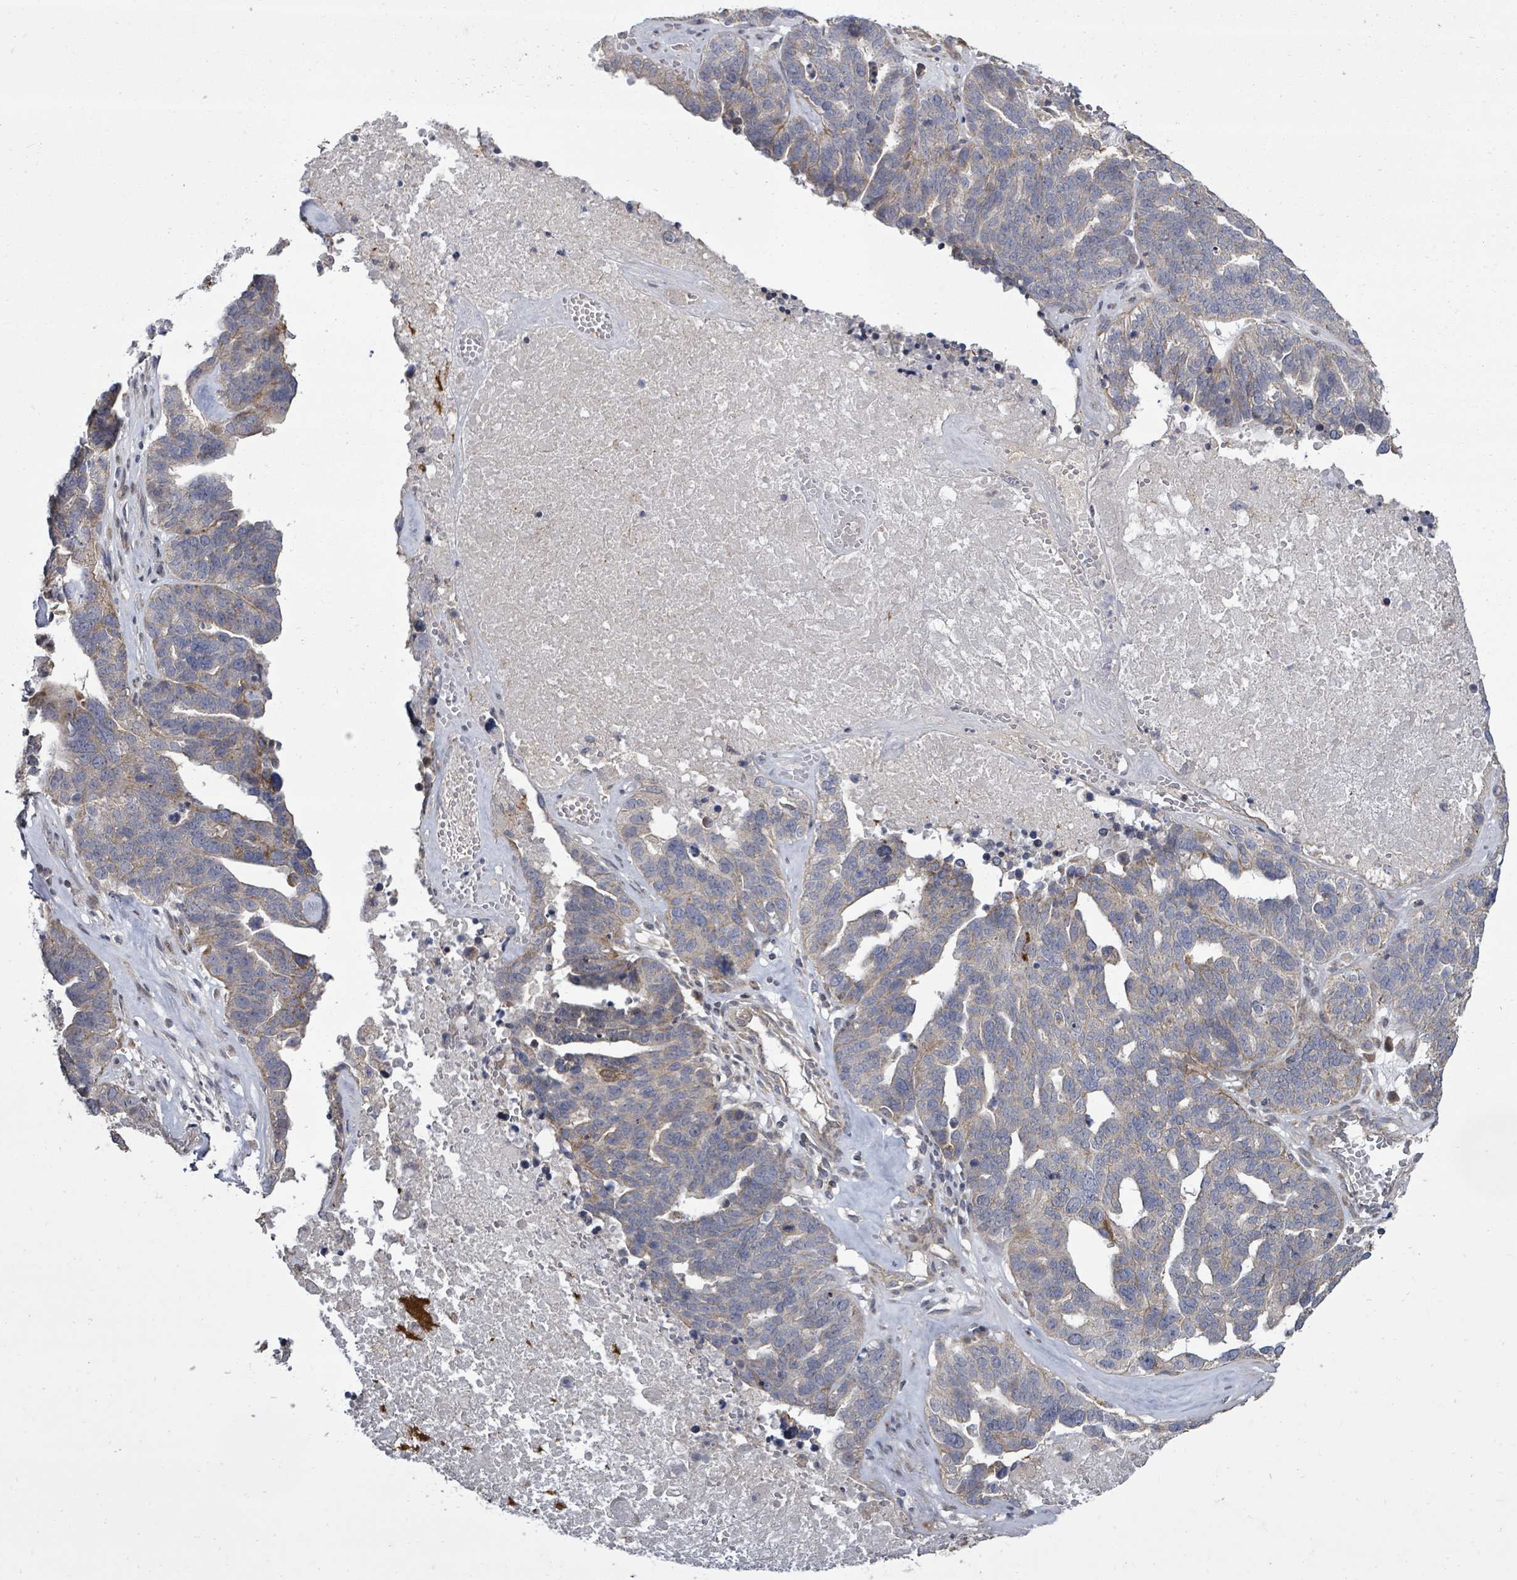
{"staining": {"intensity": "weak", "quantity": "<25%", "location": "cytoplasmic/membranous"}, "tissue": "ovarian cancer", "cell_type": "Tumor cells", "image_type": "cancer", "snomed": [{"axis": "morphology", "description": "Cystadenocarcinoma, serous, NOS"}, {"axis": "topography", "description": "Ovary"}], "caption": "Serous cystadenocarcinoma (ovarian) stained for a protein using immunohistochemistry (IHC) shows no positivity tumor cells.", "gene": "KRTAP27-1", "patient": {"sex": "female", "age": 59}}